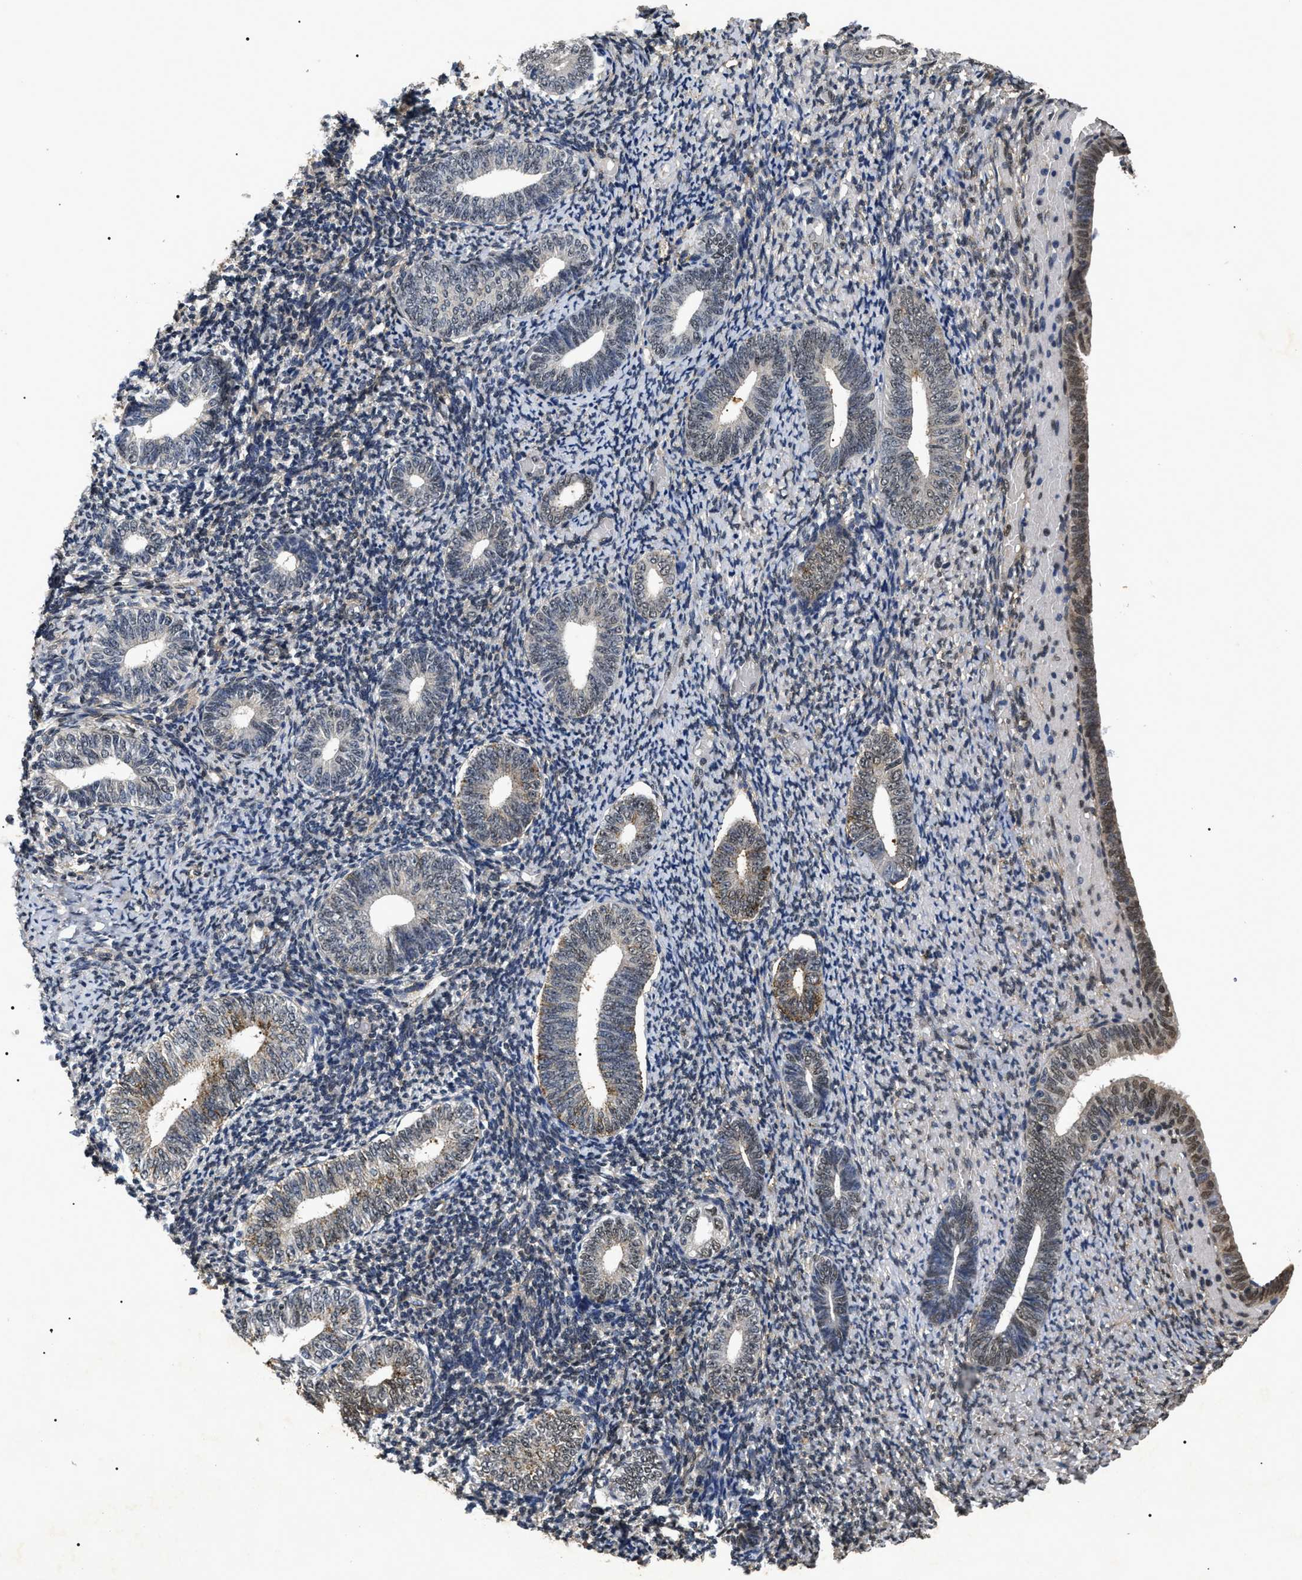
{"staining": {"intensity": "weak", "quantity": "<25%", "location": "nuclear"}, "tissue": "endometrium", "cell_type": "Cells in endometrial stroma", "image_type": "normal", "snomed": [{"axis": "morphology", "description": "Normal tissue, NOS"}, {"axis": "topography", "description": "Endometrium"}], "caption": "This image is of unremarkable endometrium stained with immunohistochemistry to label a protein in brown with the nuclei are counter-stained blue. There is no expression in cells in endometrial stroma. (Brightfield microscopy of DAB immunohistochemistry at high magnification).", "gene": "ANP32E", "patient": {"sex": "female", "age": 66}}